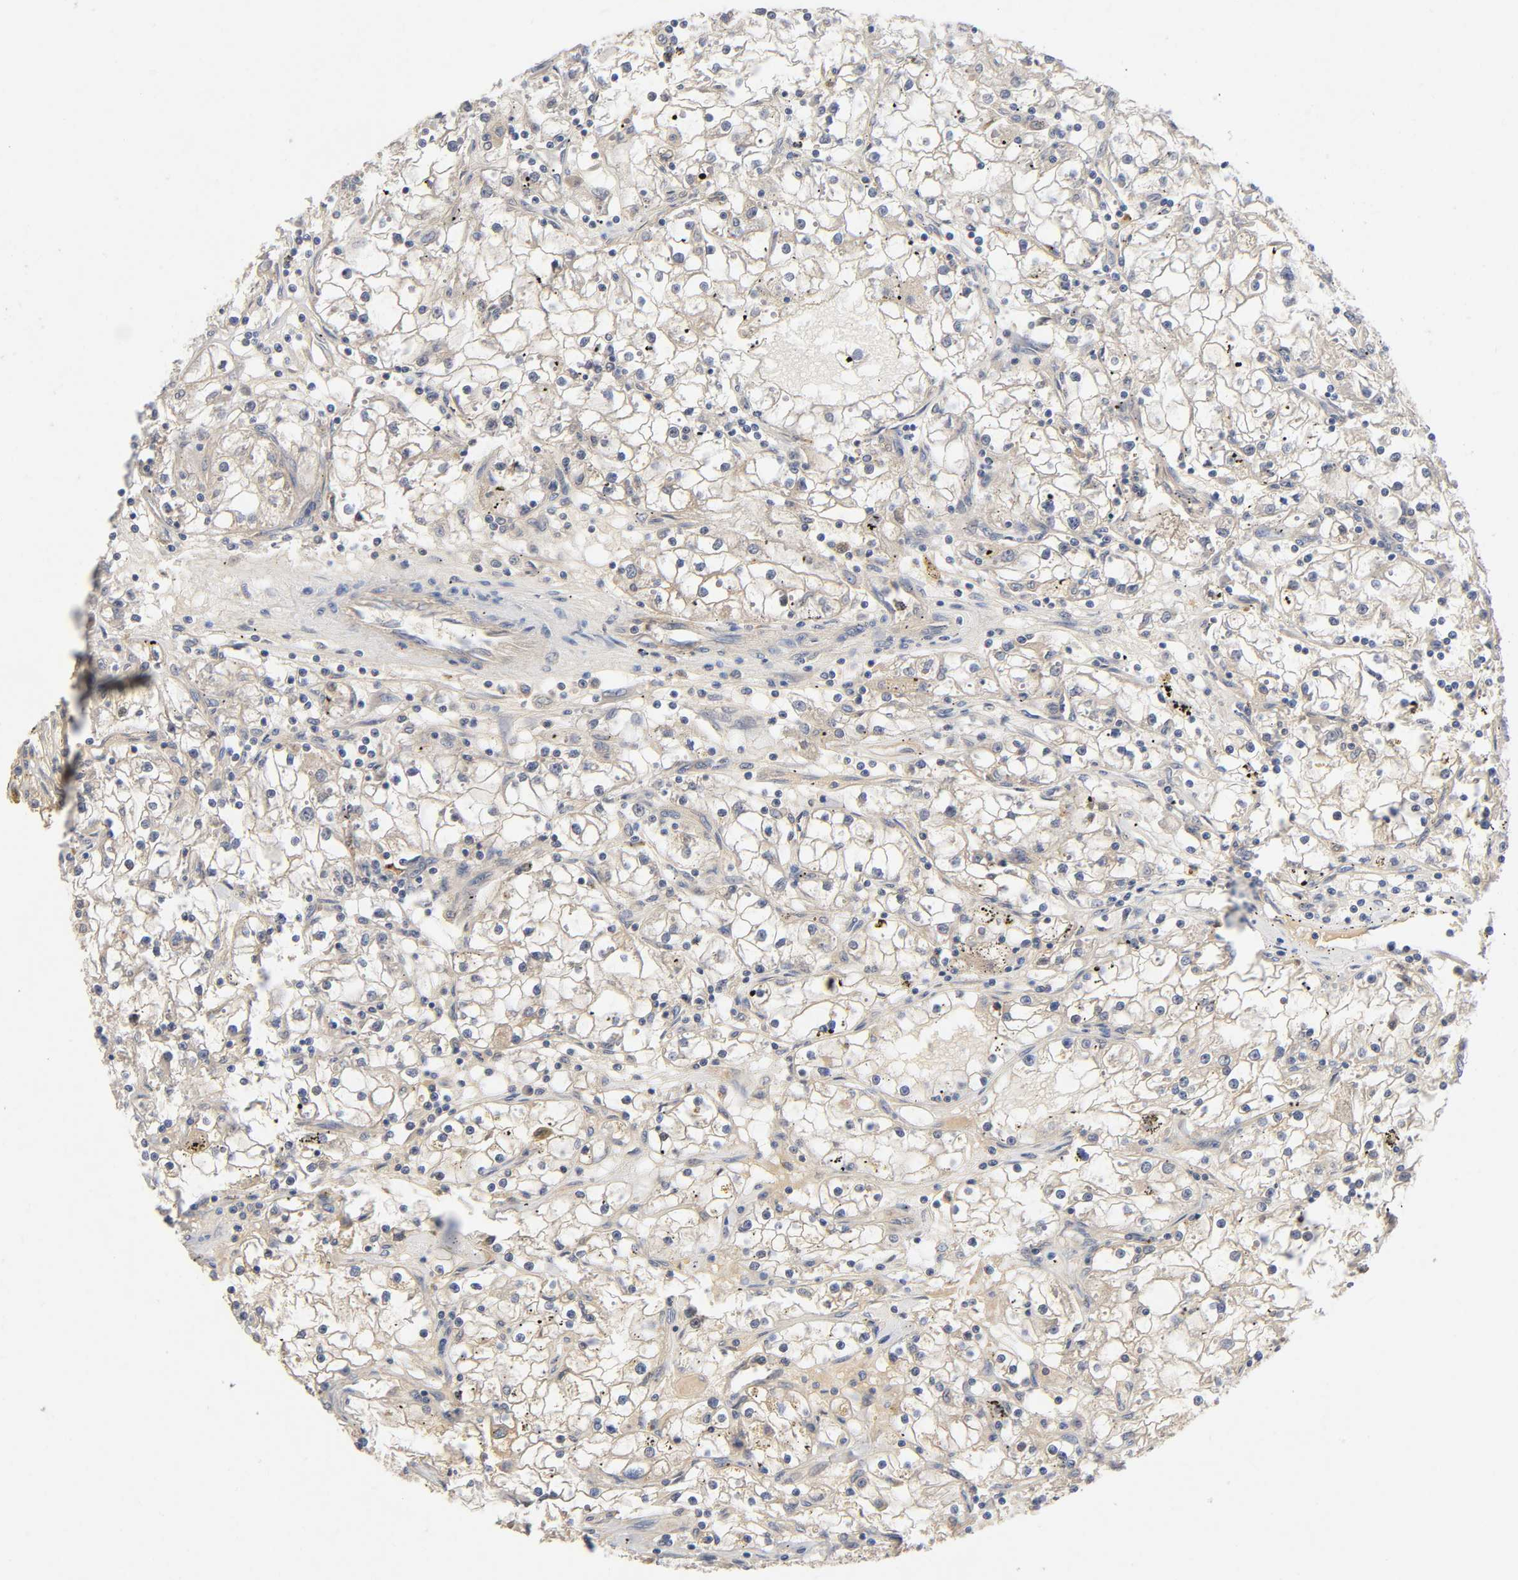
{"staining": {"intensity": "weak", "quantity": "<25%", "location": "cytoplasmic/membranous"}, "tissue": "renal cancer", "cell_type": "Tumor cells", "image_type": "cancer", "snomed": [{"axis": "morphology", "description": "Adenocarcinoma, NOS"}, {"axis": "topography", "description": "Kidney"}], "caption": "The IHC photomicrograph has no significant positivity in tumor cells of renal cancer (adenocarcinoma) tissue. The staining was performed using DAB (3,3'-diaminobenzidine) to visualize the protein expression in brown, while the nuclei were stained in blue with hematoxylin (Magnification: 20x).", "gene": "CPB2", "patient": {"sex": "male", "age": 56}}